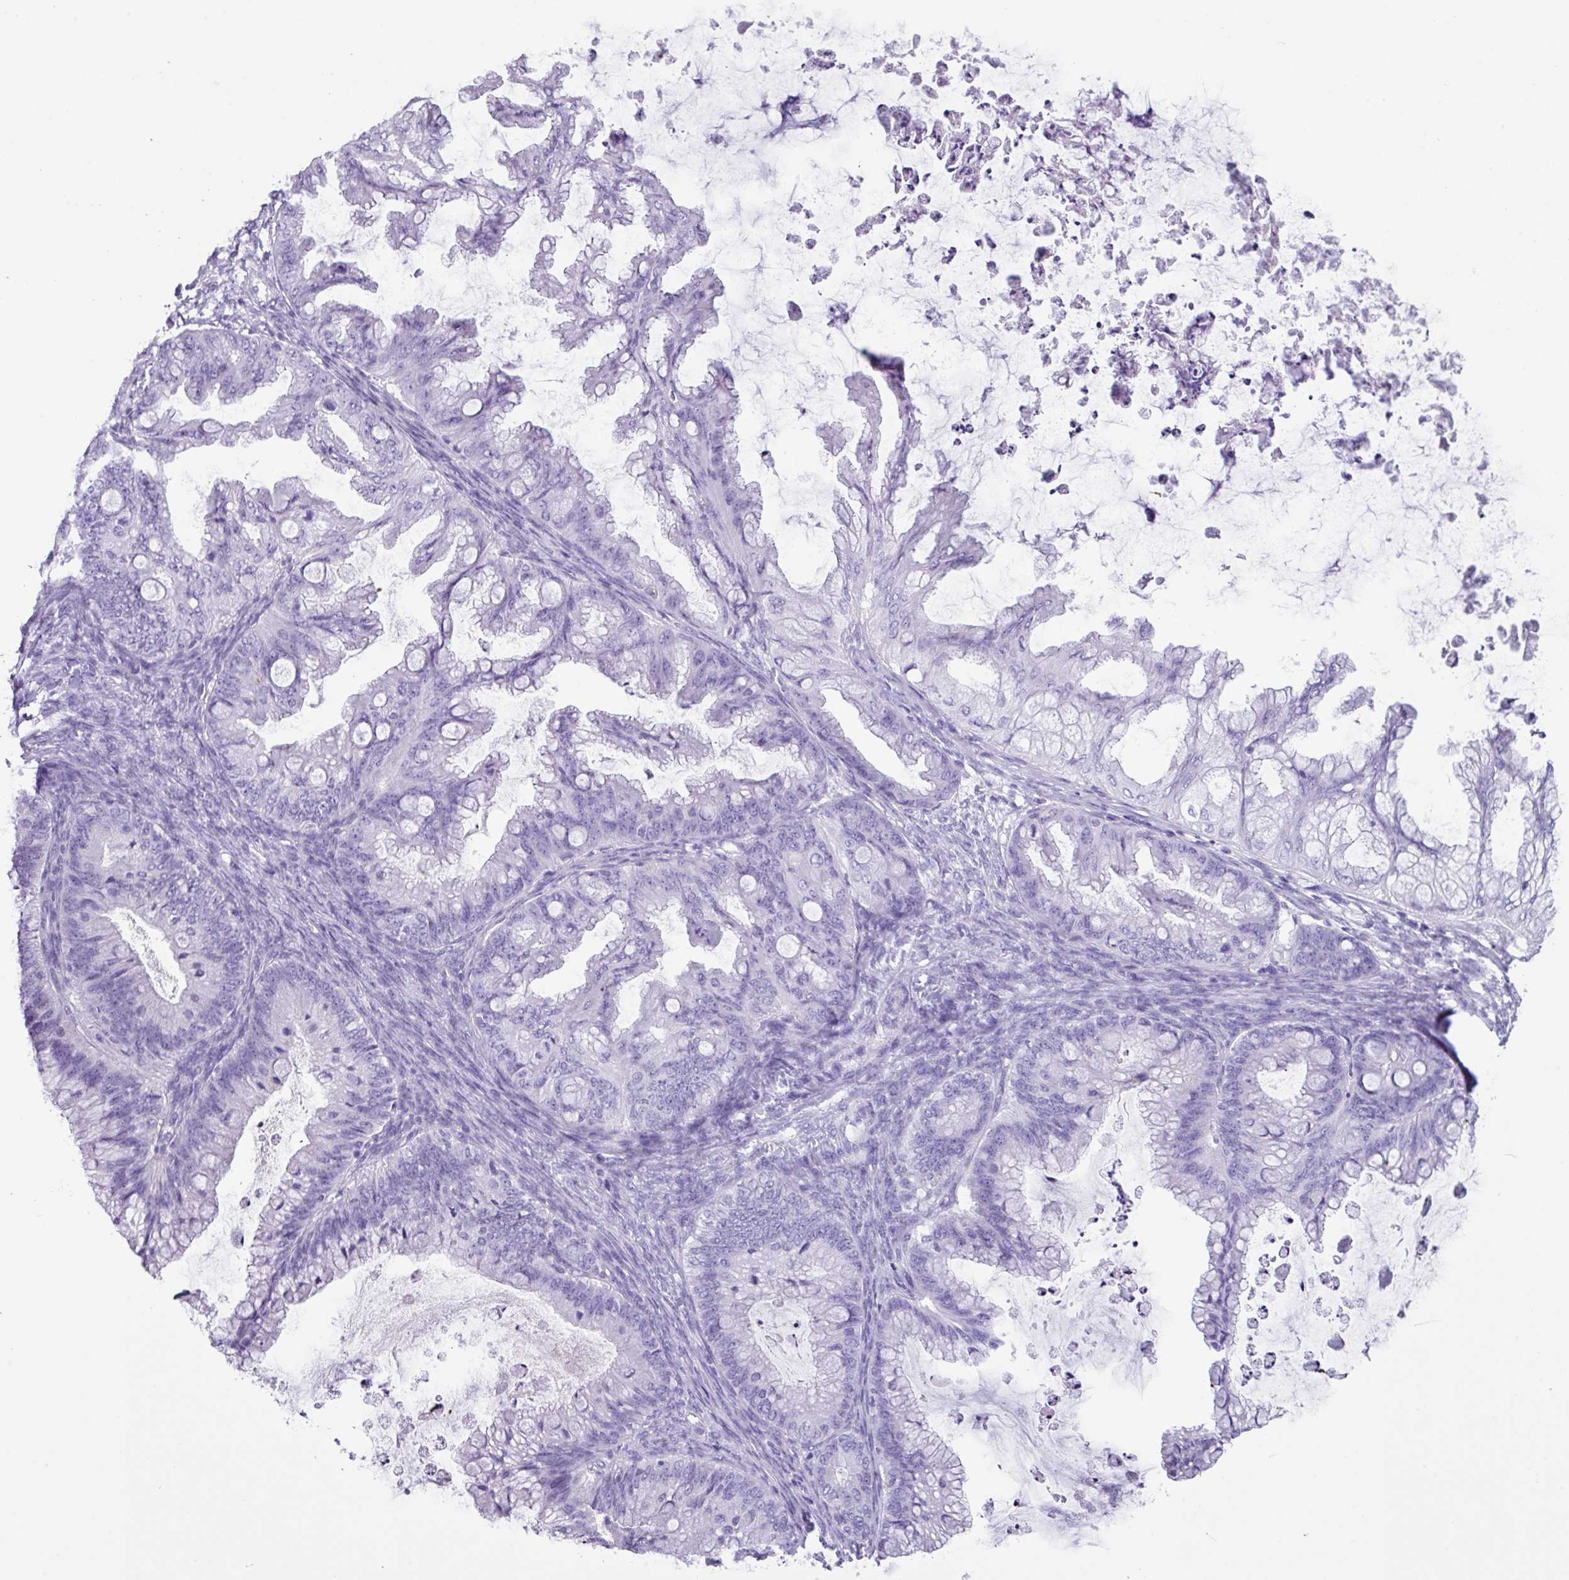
{"staining": {"intensity": "negative", "quantity": "none", "location": "none"}, "tissue": "ovarian cancer", "cell_type": "Tumor cells", "image_type": "cancer", "snomed": [{"axis": "morphology", "description": "Cystadenocarcinoma, mucinous, NOS"}, {"axis": "topography", "description": "Ovary"}], "caption": "Immunohistochemistry micrograph of neoplastic tissue: human ovarian cancer stained with DAB shows no significant protein staining in tumor cells.", "gene": "NCCRP1", "patient": {"sex": "female", "age": 35}}